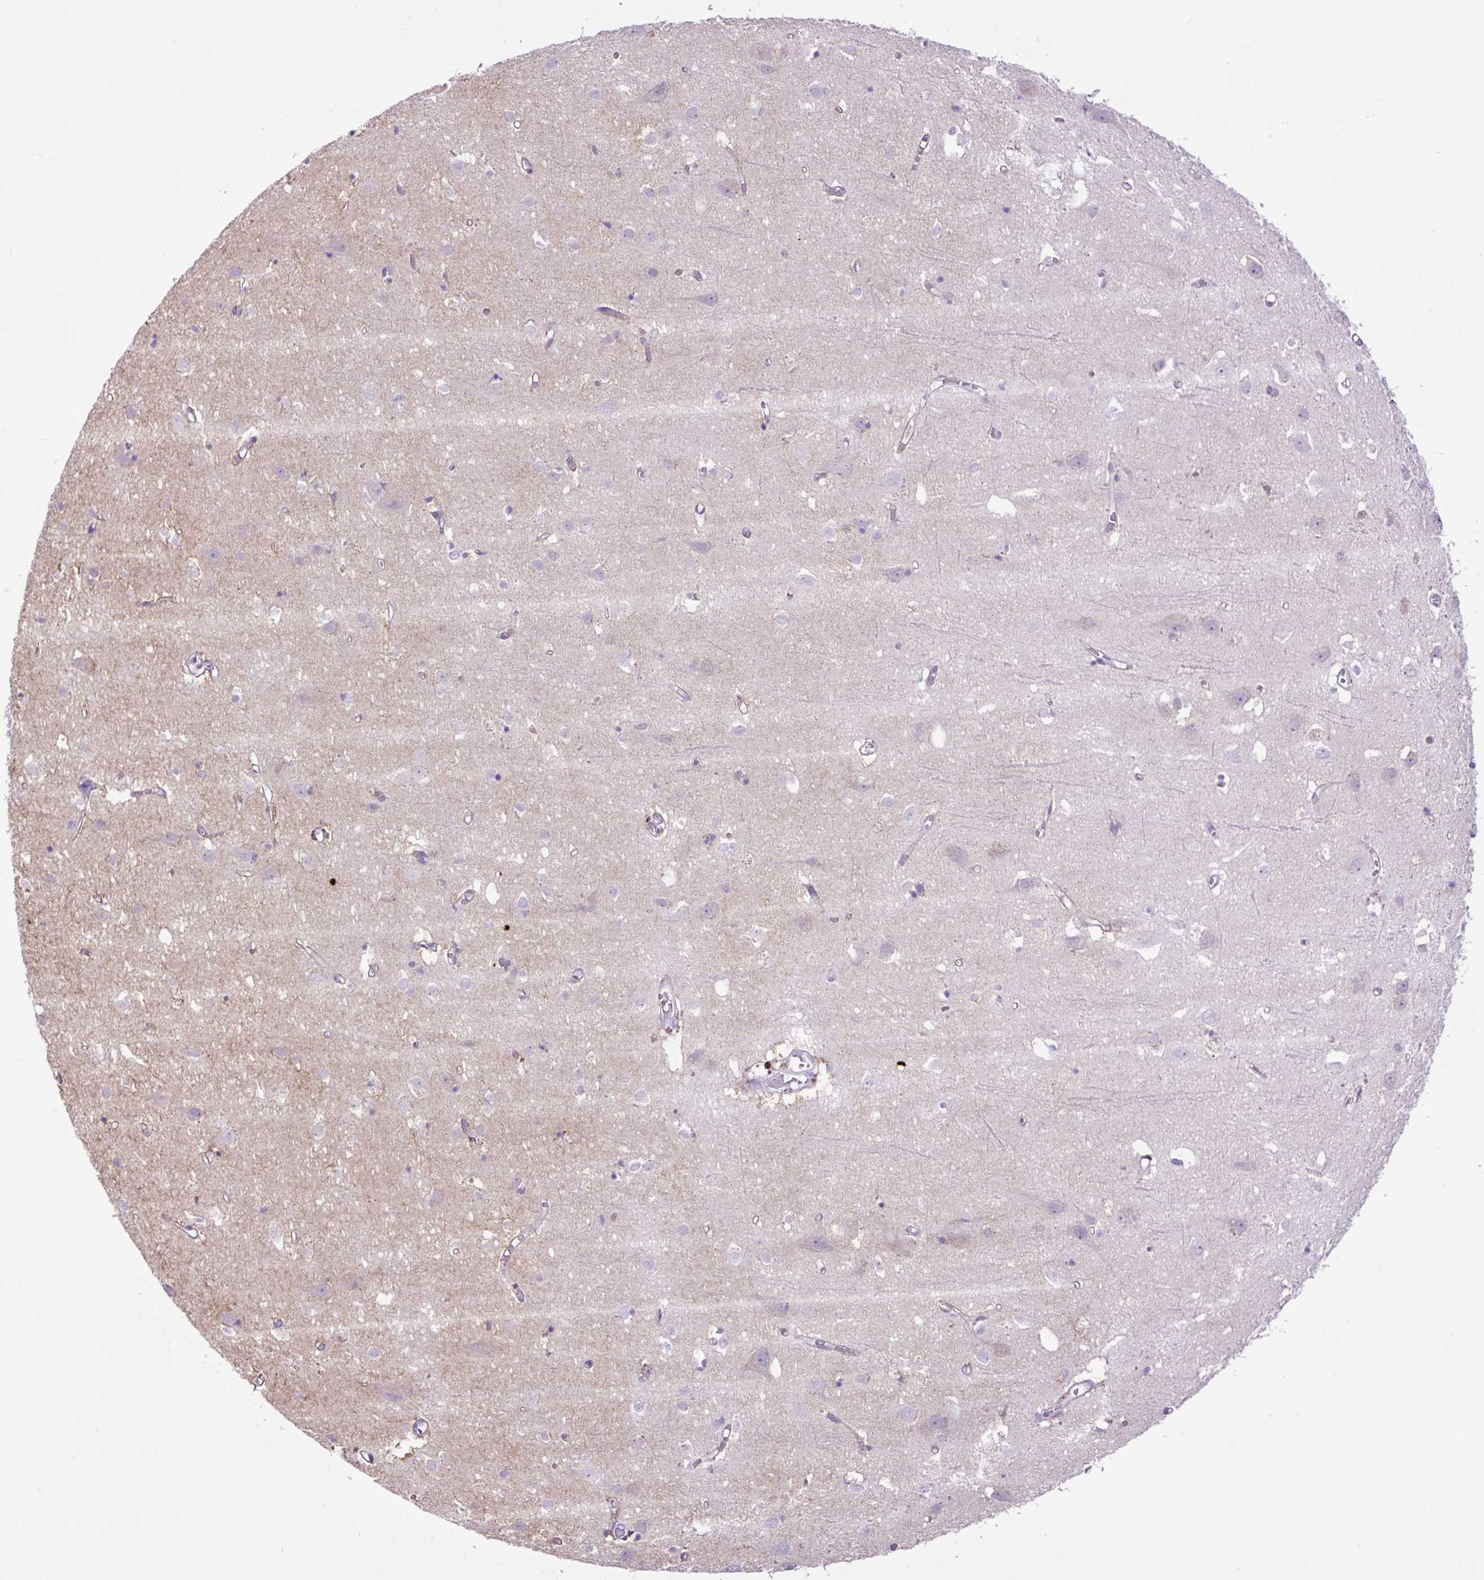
{"staining": {"intensity": "negative", "quantity": "none", "location": "none"}, "tissue": "cerebral cortex", "cell_type": "Endothelial cells", "image_type": "normal", "snomed": [{"axis": "morphology", "description": "Normal tissue, NOS"}, {"axis": "topography", "description": "Cerebral cortex"}], "caption": "Protein analysis of normal cerebral cortex exhibits no significant staining in endothelial cells.", "gene": "MFSD3", "patient": {"sex": "male", "age": 70}}